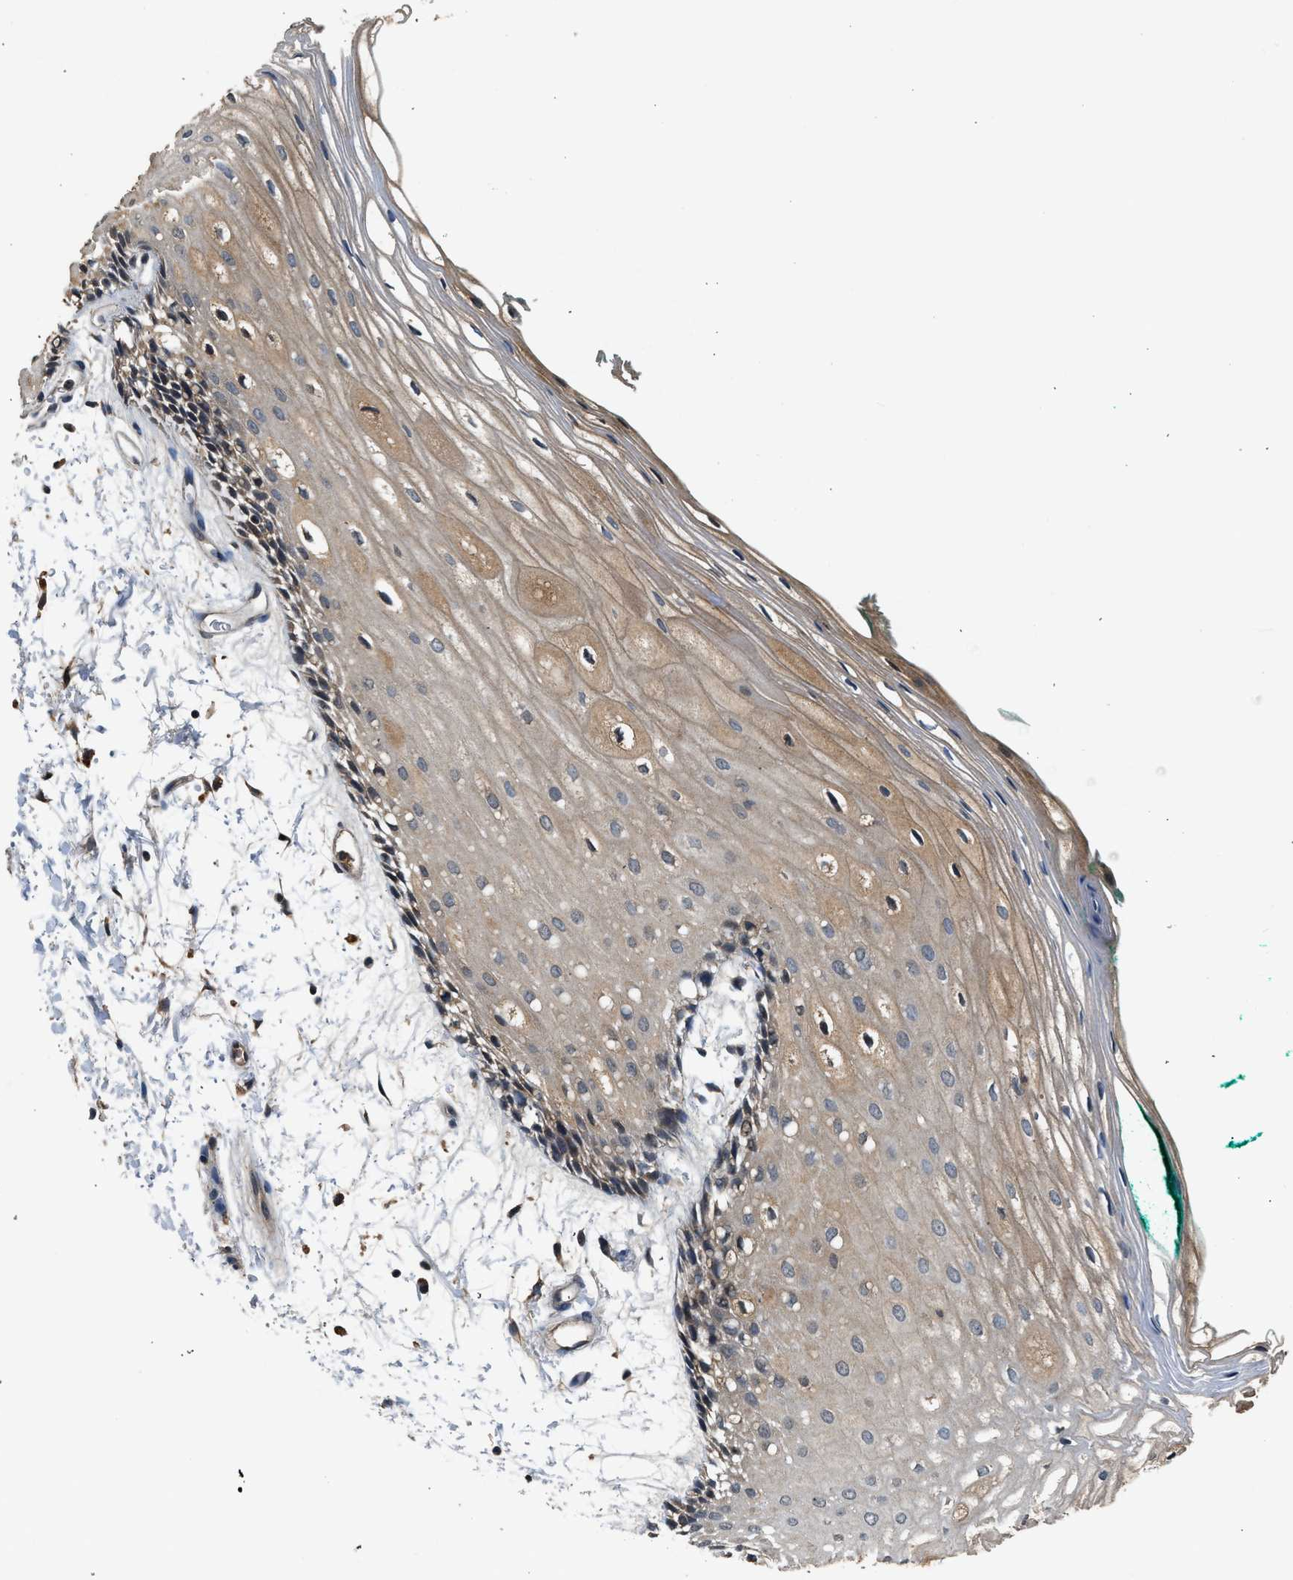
{"staining": {"intensity": "weak", "quantity": ">75%", "location": "cytoplasmic/membranous,nuclear"}, "tissue": "oral mucosa", "cell_type": "Squamous epithelial cells", "image_type": "normal", "snomed": [{"axis": "morphology", "description": "Normal tissue, NOS"}, {"axis": "topography", "description": "Skeletal muscle"}, {"axis": "topography", "description": "Oral tissue"}, {"axis": "topography", "description": "Peripheral nerve tissue"}], "caption": "High-power microscopy captured an IHC image of unremarkable oral mucosa, revealing weak cytoplasmic/membranous,nuclear positivity in about >75% of squamous epithelial cells.", "gene": "SLC15A4", "patient": {"sex": "female", "age": 84}}